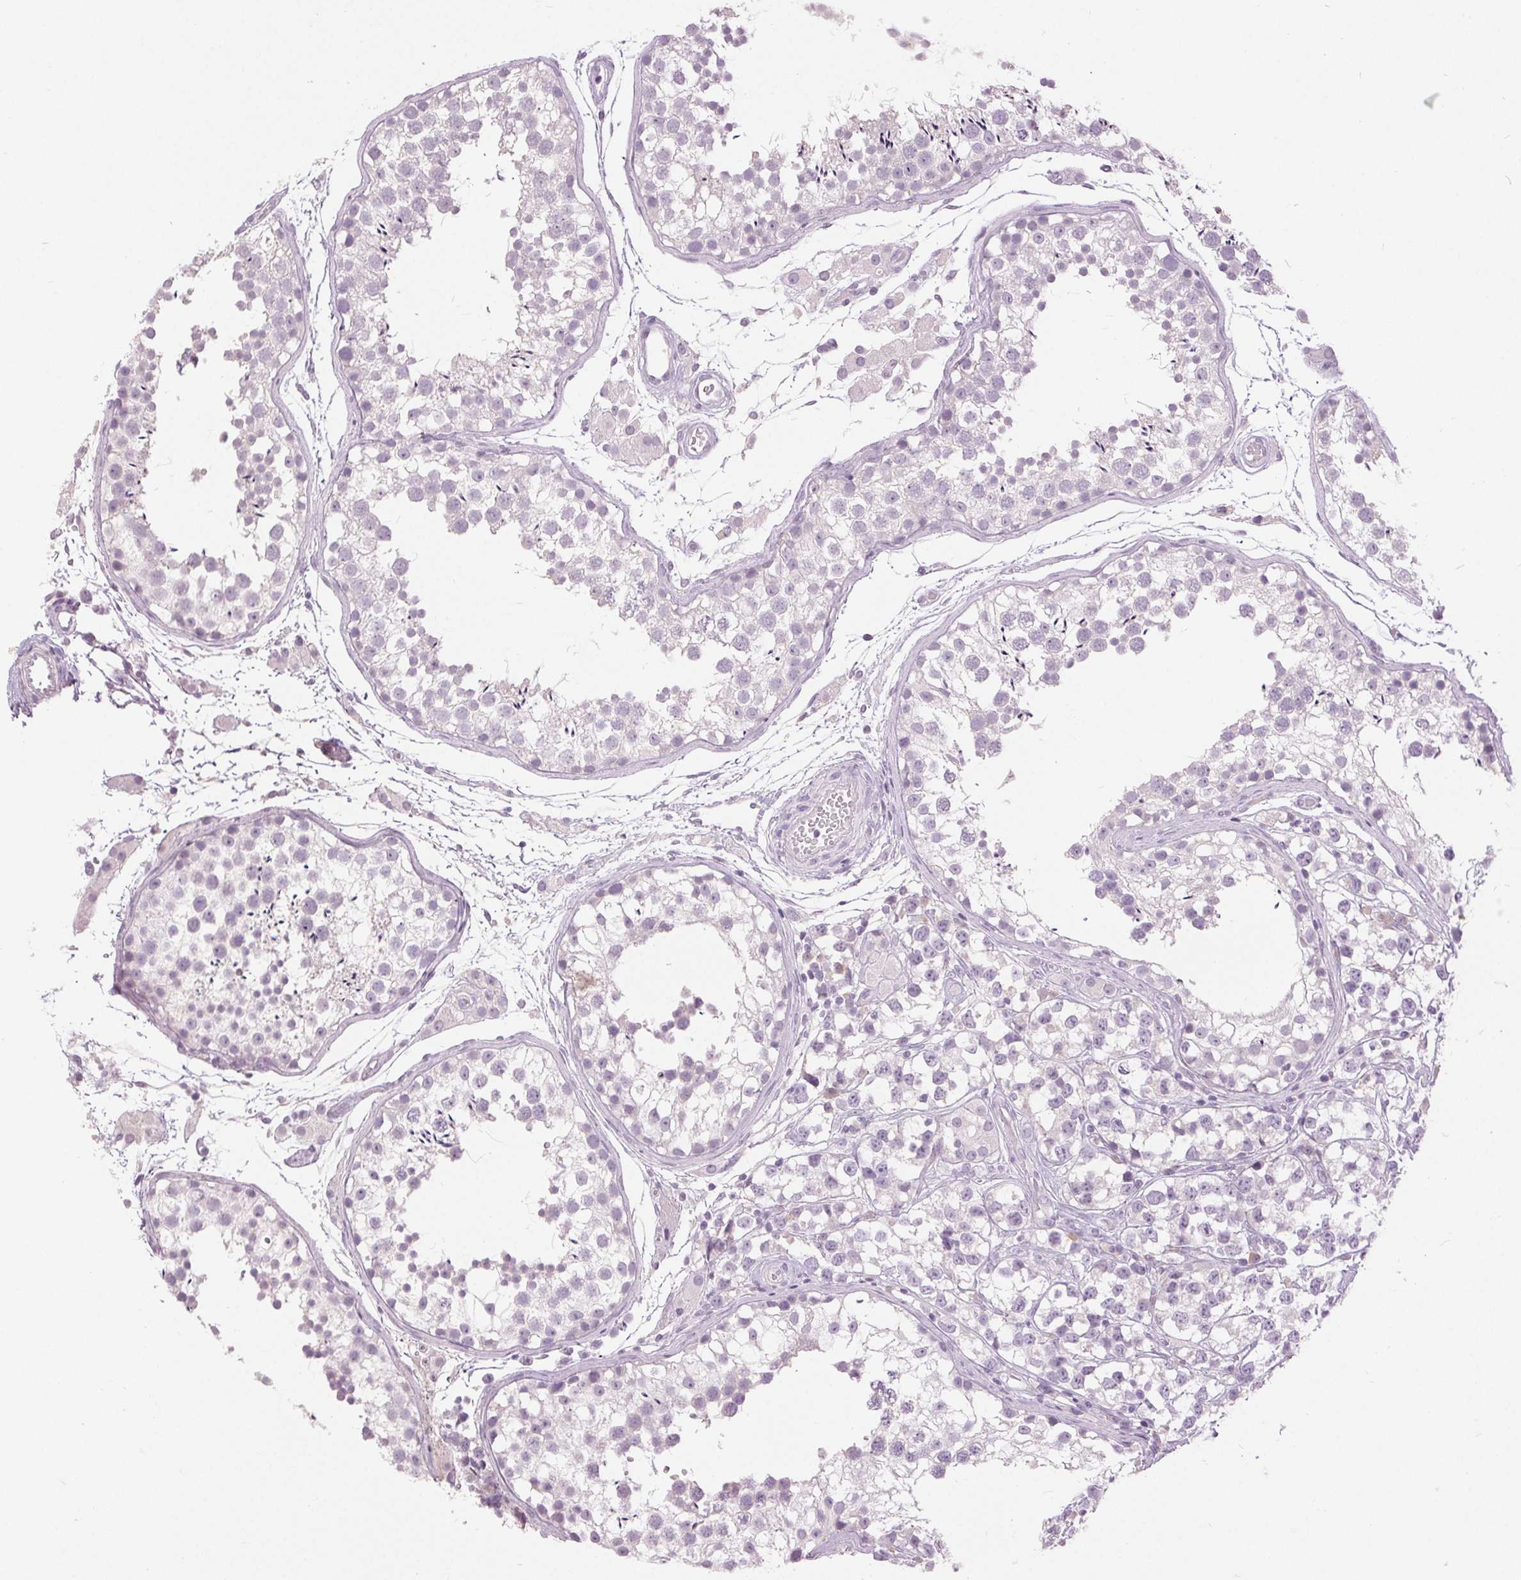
{"staining": {"intensity": "negative", "quantity": "none", "location": "none"}, "tissue": "testis", "cell_type": "Cells in seminiferous ducts", "image_type": "normal", "snomed": [{"axis": "morphology", "description": "Normal tissue, NOS"}, {"axis": "morphology", "description": "Seminoma, NOS"}, {"axis": "topography", "description": "Testis"}], "caption": "Unremarkable testis was stained to show a protein in brown. There is no significant expression in cells in seminiferous ducts. (DAB immunohistochemistry, high magnification).", "gene": "DSG3", "patient": {"sex": "male", "age": 29}}